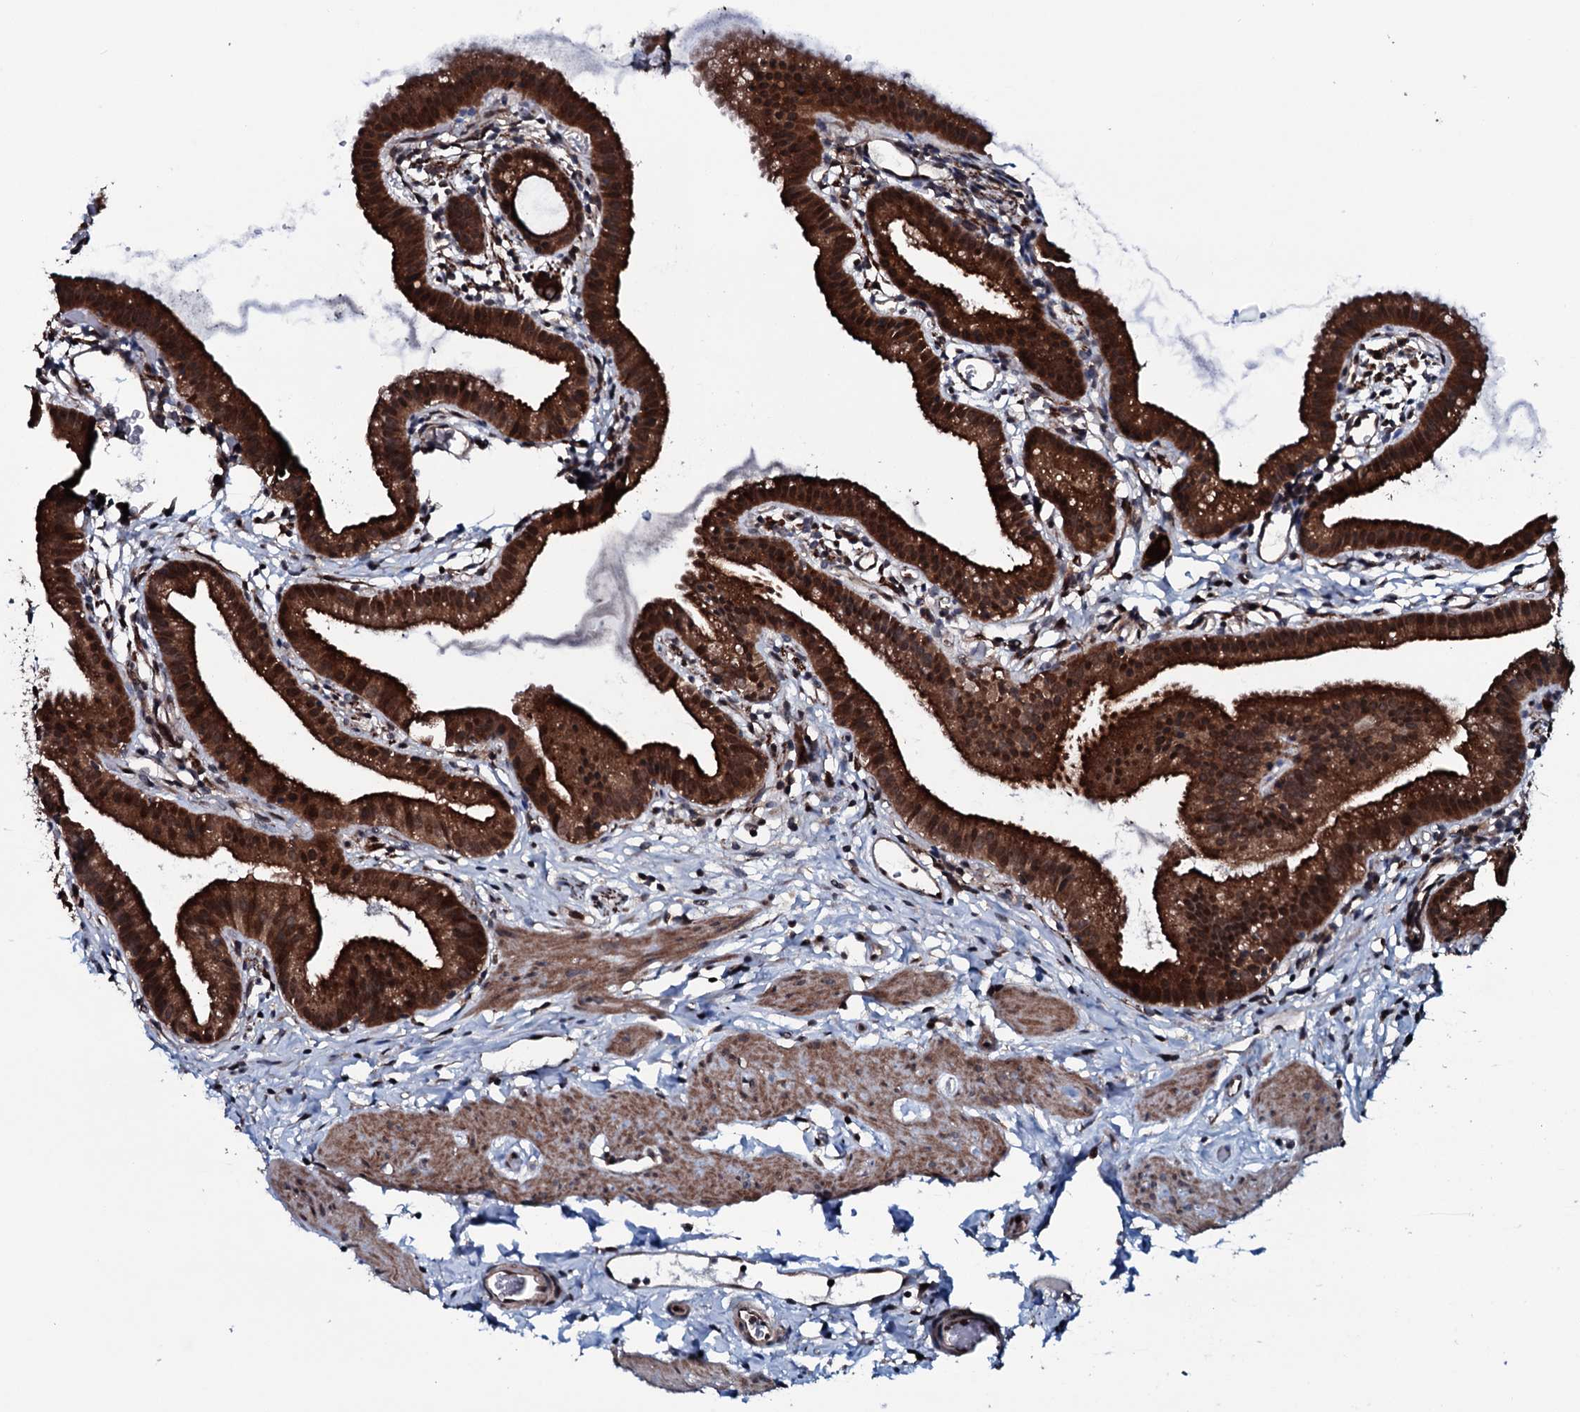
{"staining": {"intensity": "strong", "quantity": ">75%", "location": "cytoplasmic/membranous,nuclear"}, "tissue": "gallbladder", "cell_type": "Glandular cells", "image_type": "normal", "snomed": [{"axis": "morphology", "description": "Normal tissue, NOS"}, {"axis": "topography", "description": "Gallbladder"}], "caption": "Immunohistochemical staining of normal gallbladder shows high levels of strong cytoplasmic/membranous,nuclear staining in about >75% of glandular cells. (Stains: DAB in brown, nuclei in blue, Microscopy: brightfield microscopy at high magnification).", "gene": "OGFOD2", "patient": {"sex": "female", "age": 46}}